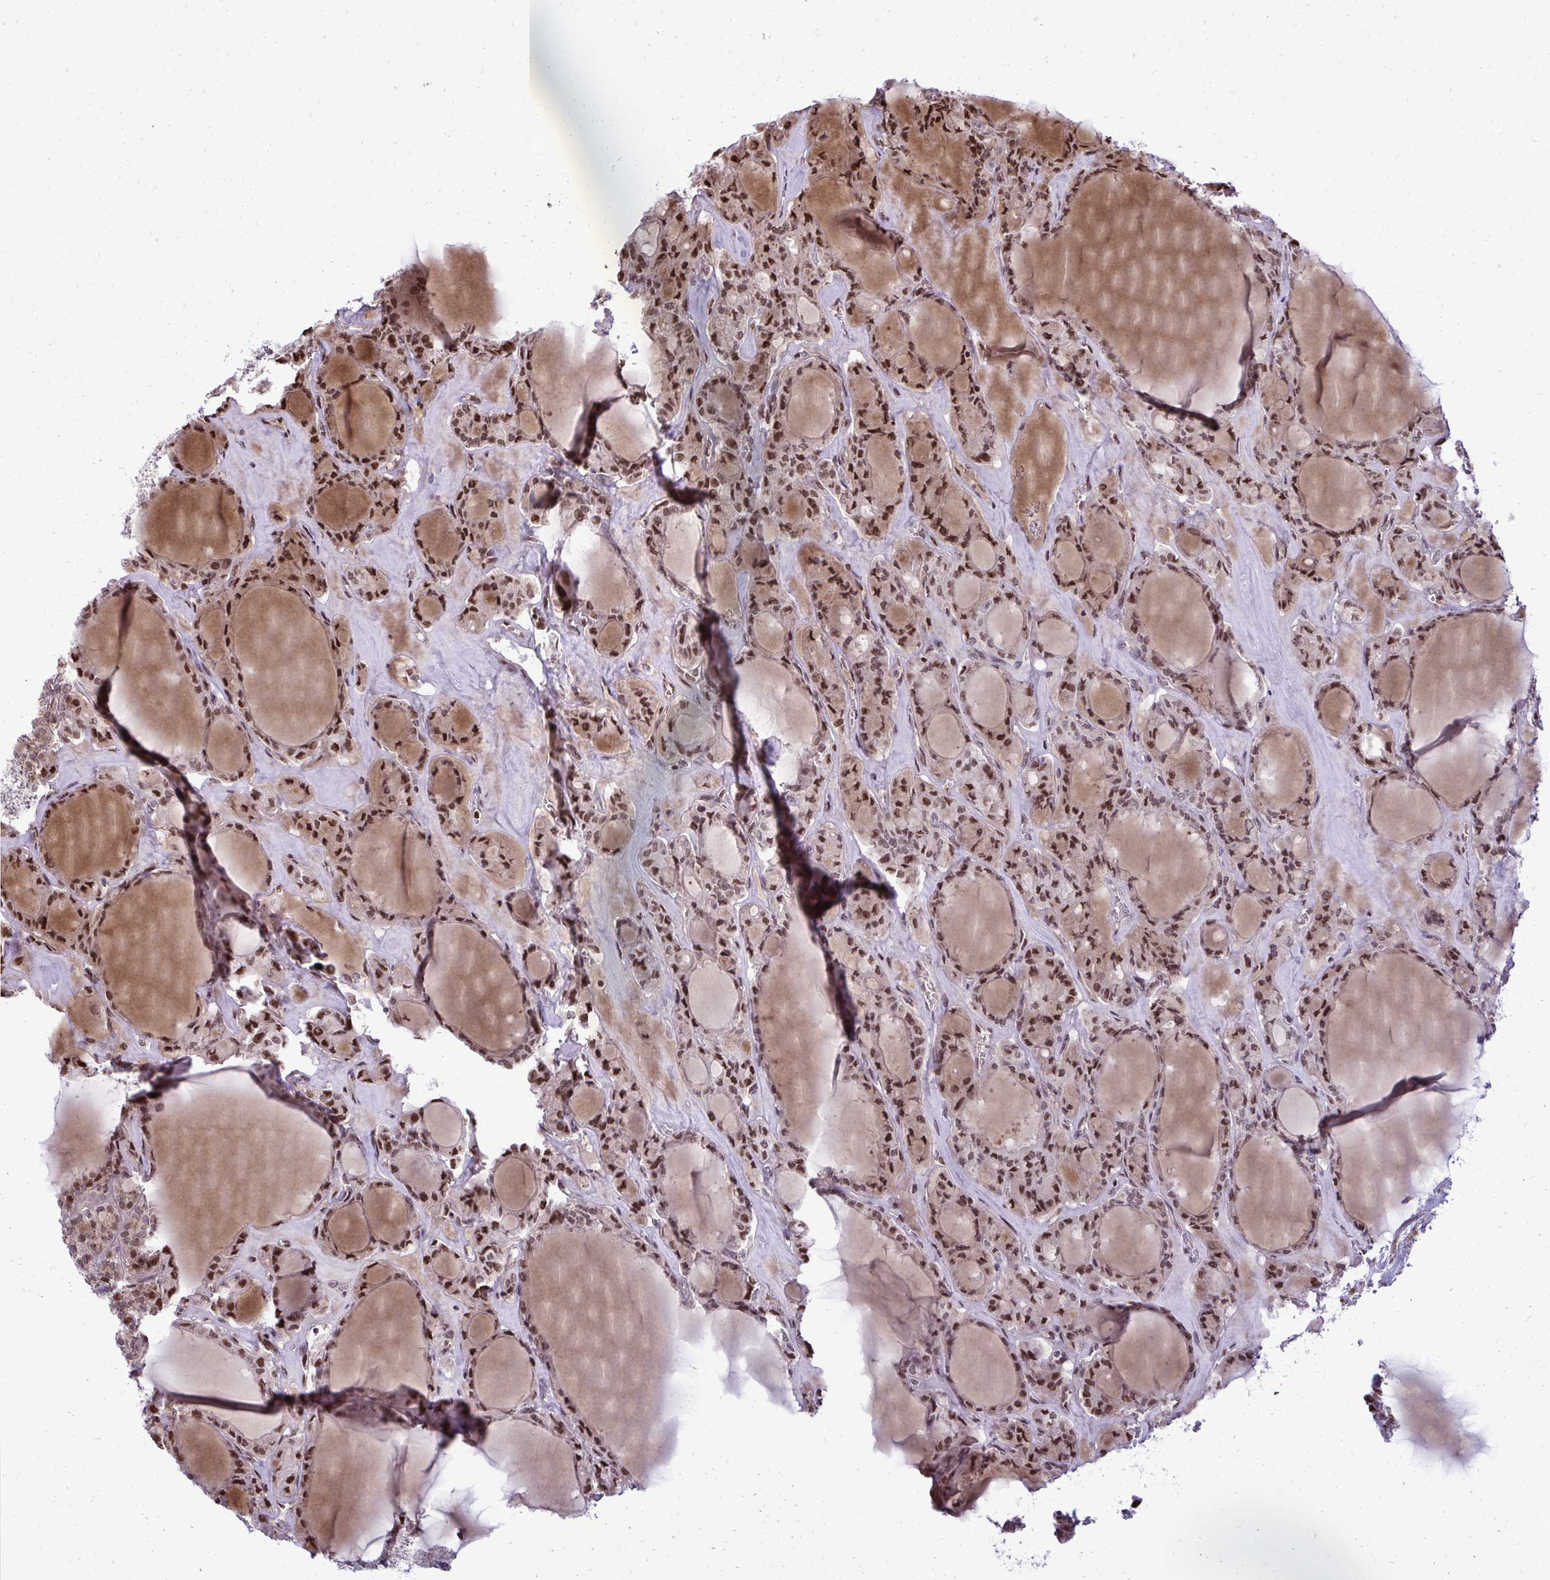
{"staining": {"intensity": "strong", "quantity": ">75%", "location": "nuclear"}, "tissue": "thyroid cancer", "cell_type": "Tumor cells", "image_type": "cancer", "snomed": [{"axis": "morphology", "description": "Follicular adenoma carcinoma, NOS"}, {"axis": "topography", "description": "Thyroid gland"}], "caption": "Tumor cells show high levels of strong nuclear staining in about >75% of cells in thyroid cancer (follicular adenoma carcinoma). (DAB IHC with brightfield microscopy, high magnification).", "gene": "PIGY", "patient": {"sex": "female", "age": 63}}